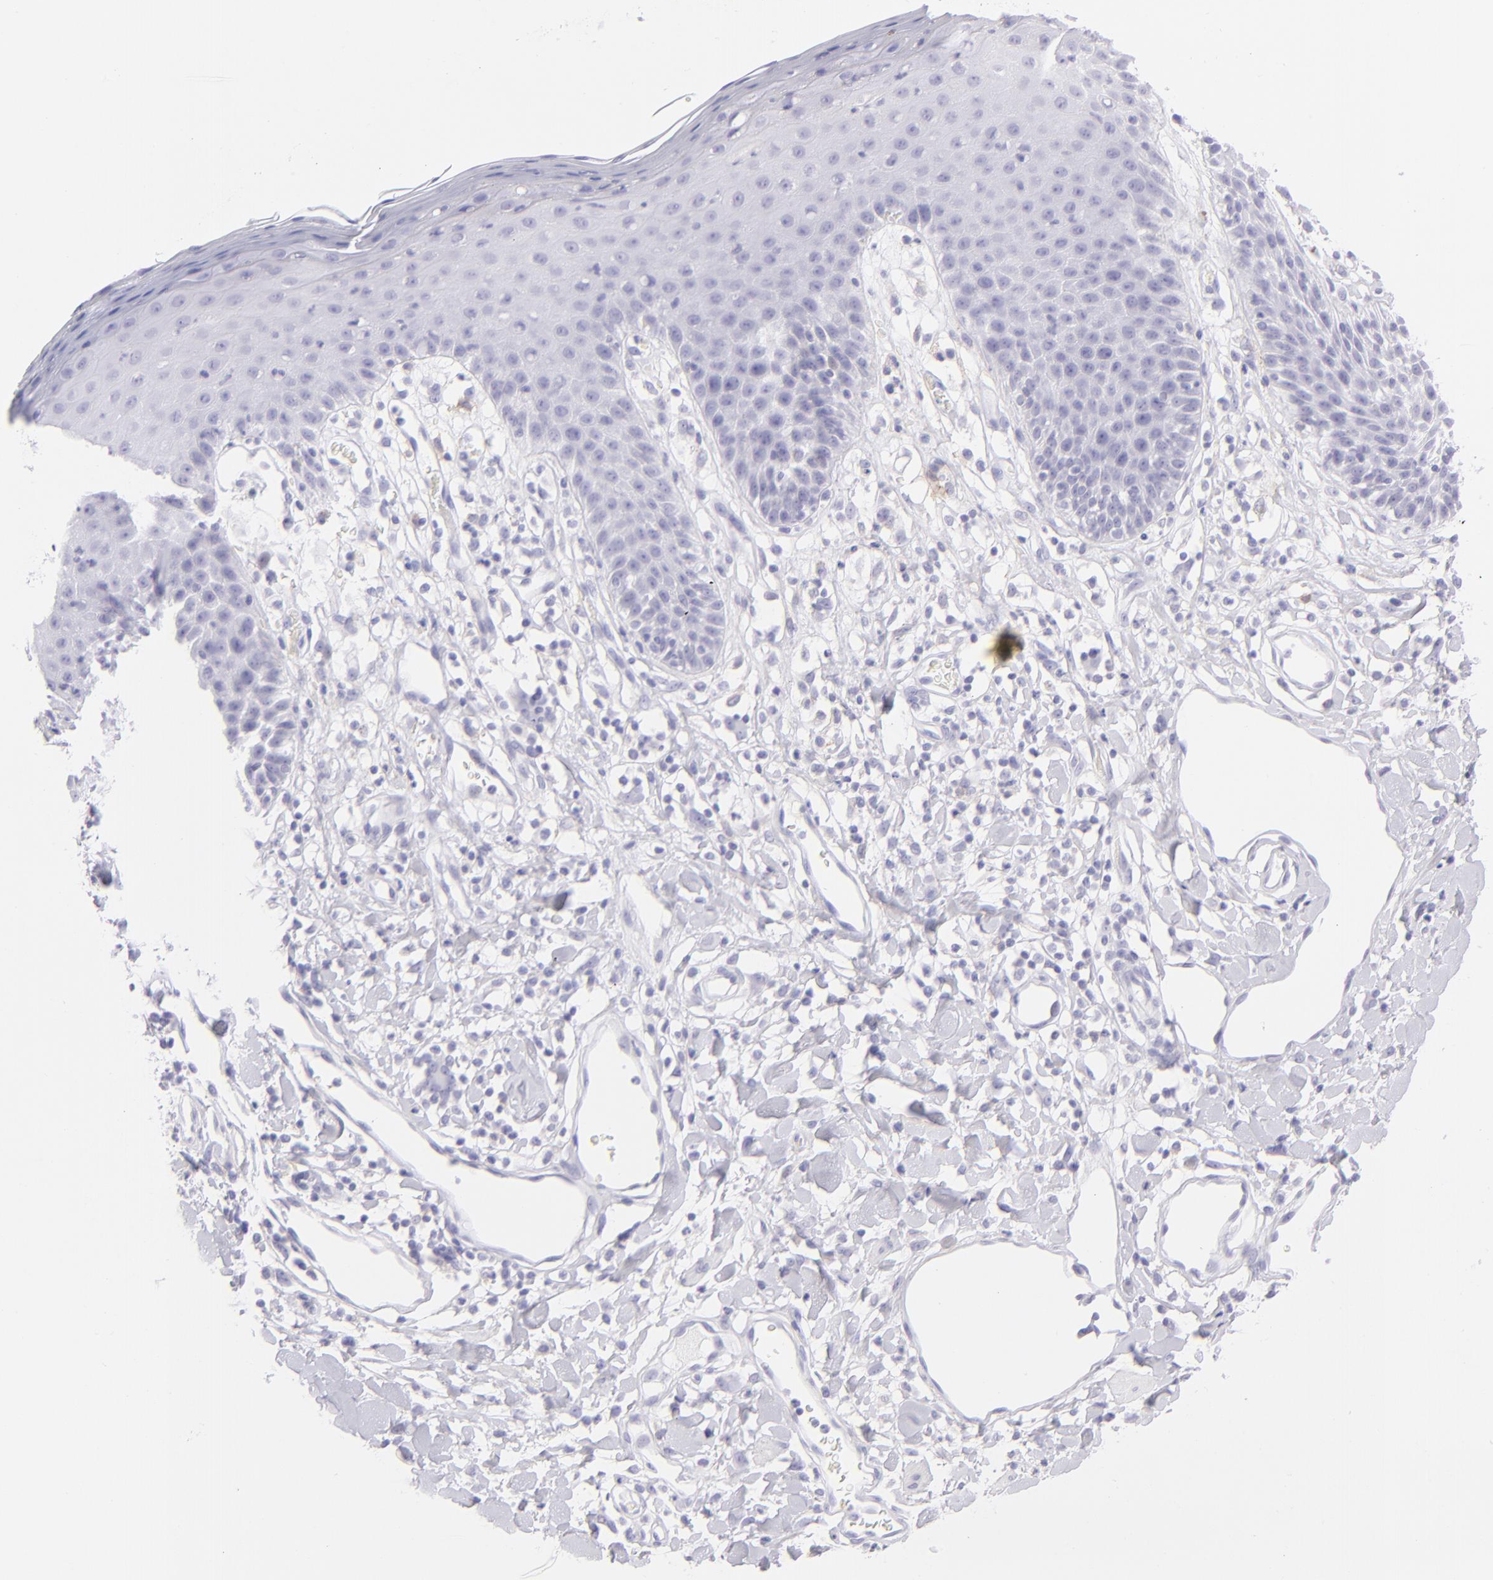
{"staining": {"intensity": "negative", "quantity": "none", "location": "none"}, "tissue": "skin", "cell_type": "Epidermal cells", "image_type": "normal", "snomed": [{"axis": "morphology", "description": "Normal tissue, NOS"}, {"axis": "topography", "description": "Vulva"}, {"axis": "topography", "description": "Peripheral nerve tissue"}], "caption": "This photomicrograph is of normal skin stained with immunohistochemistry (IHC) to label a protein in brown with the nuclei are counter-stained blue. There is no positivity in epidermal cells. (Immunohistochemistry, brightfield microscopy, high magnification).", "gene": "CD72", "patient": {"sex": "female", "age": 68}}